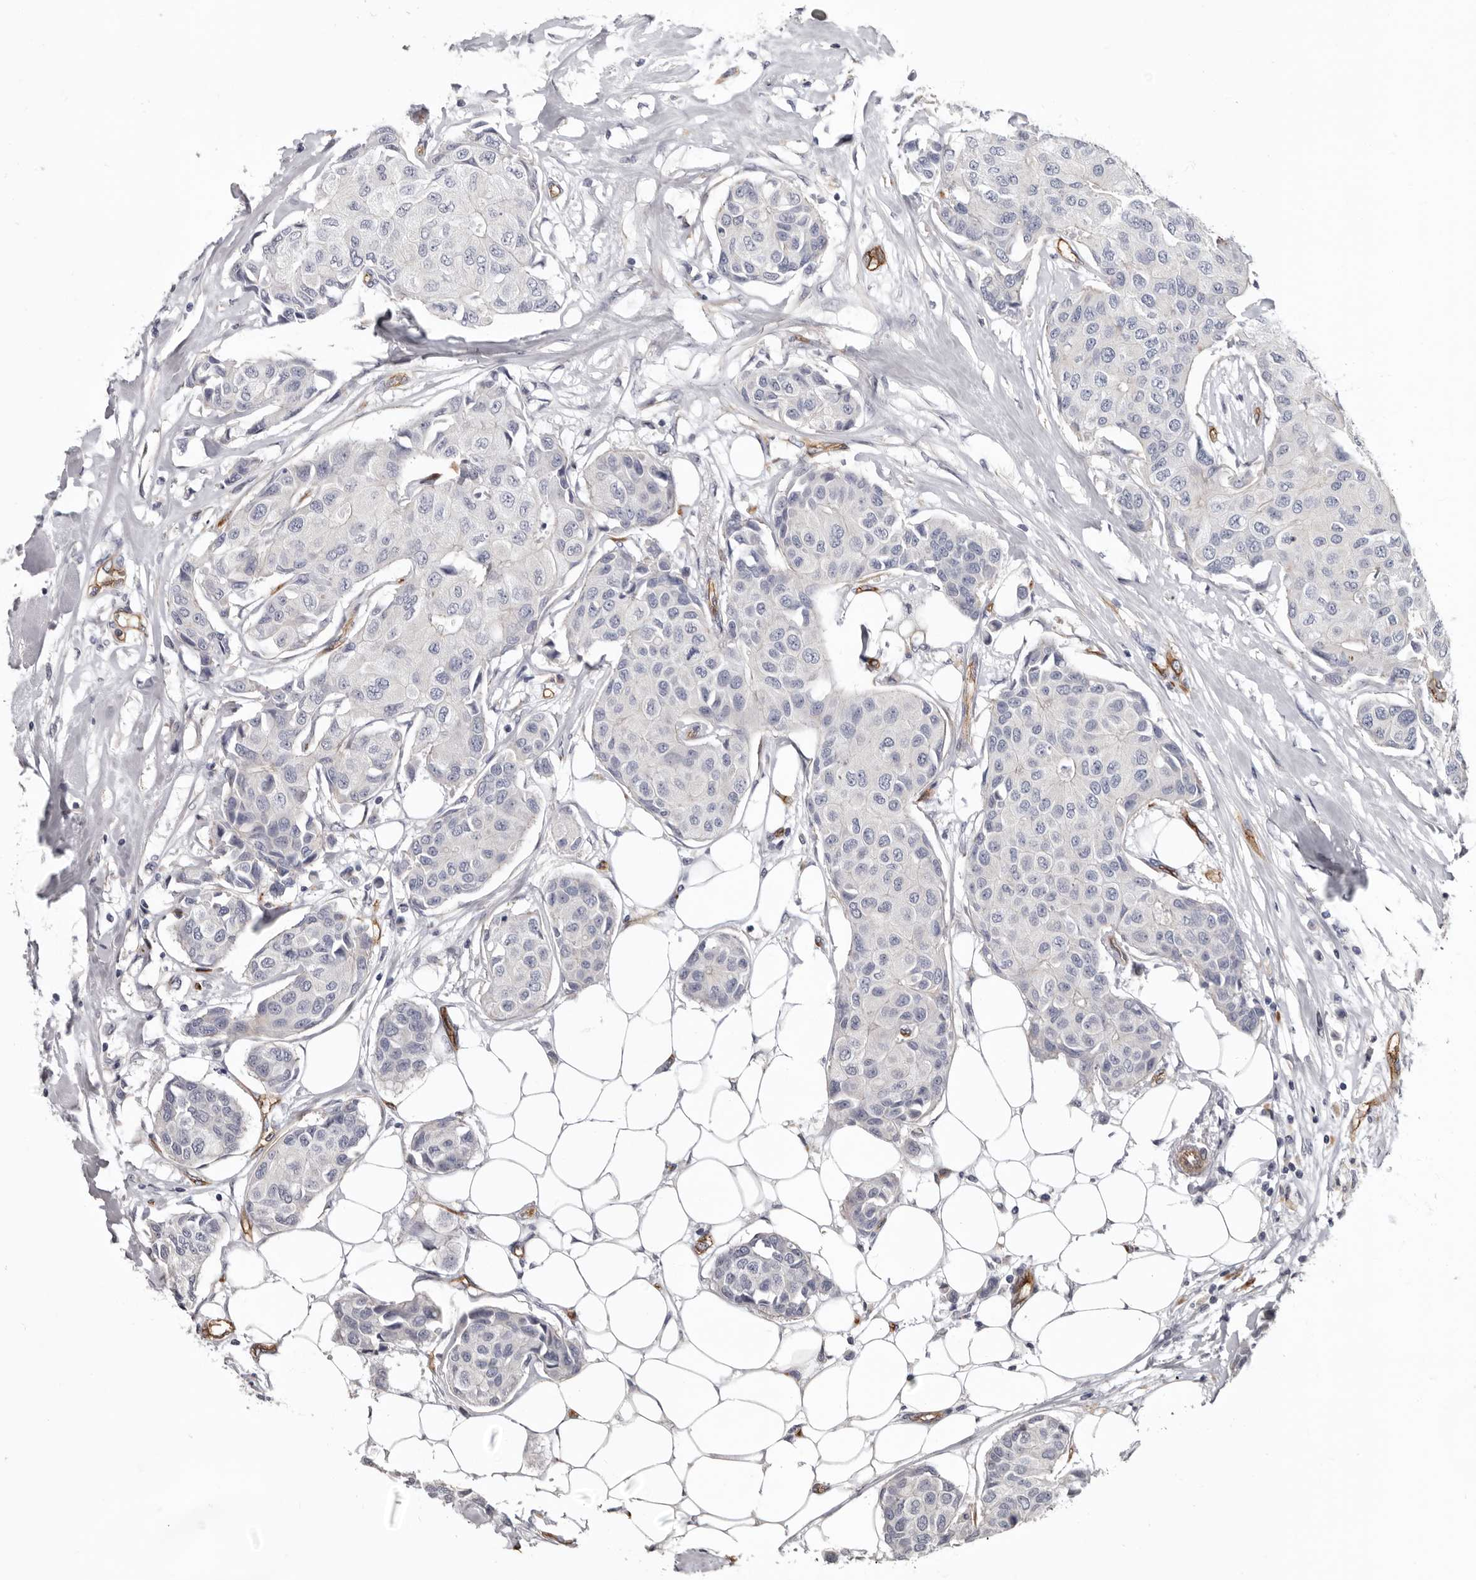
{"staining": {"intensity": "negative", "quantity": "none", "location": "none"}, "tissue": "breast cancer", "cell_type": "Tumor cells", "image_type": "cancer", "snomed": [{"axis": "morphology", "description": "Duct carcinoma"}, {"axis": "topography", "description": "Breast"}], "caption": "This is an IHC image of human breast cancer. There is no staining in tumor cells.", "gene": "ADGRL4", "patient": {"sex": "female", "age": 80}}